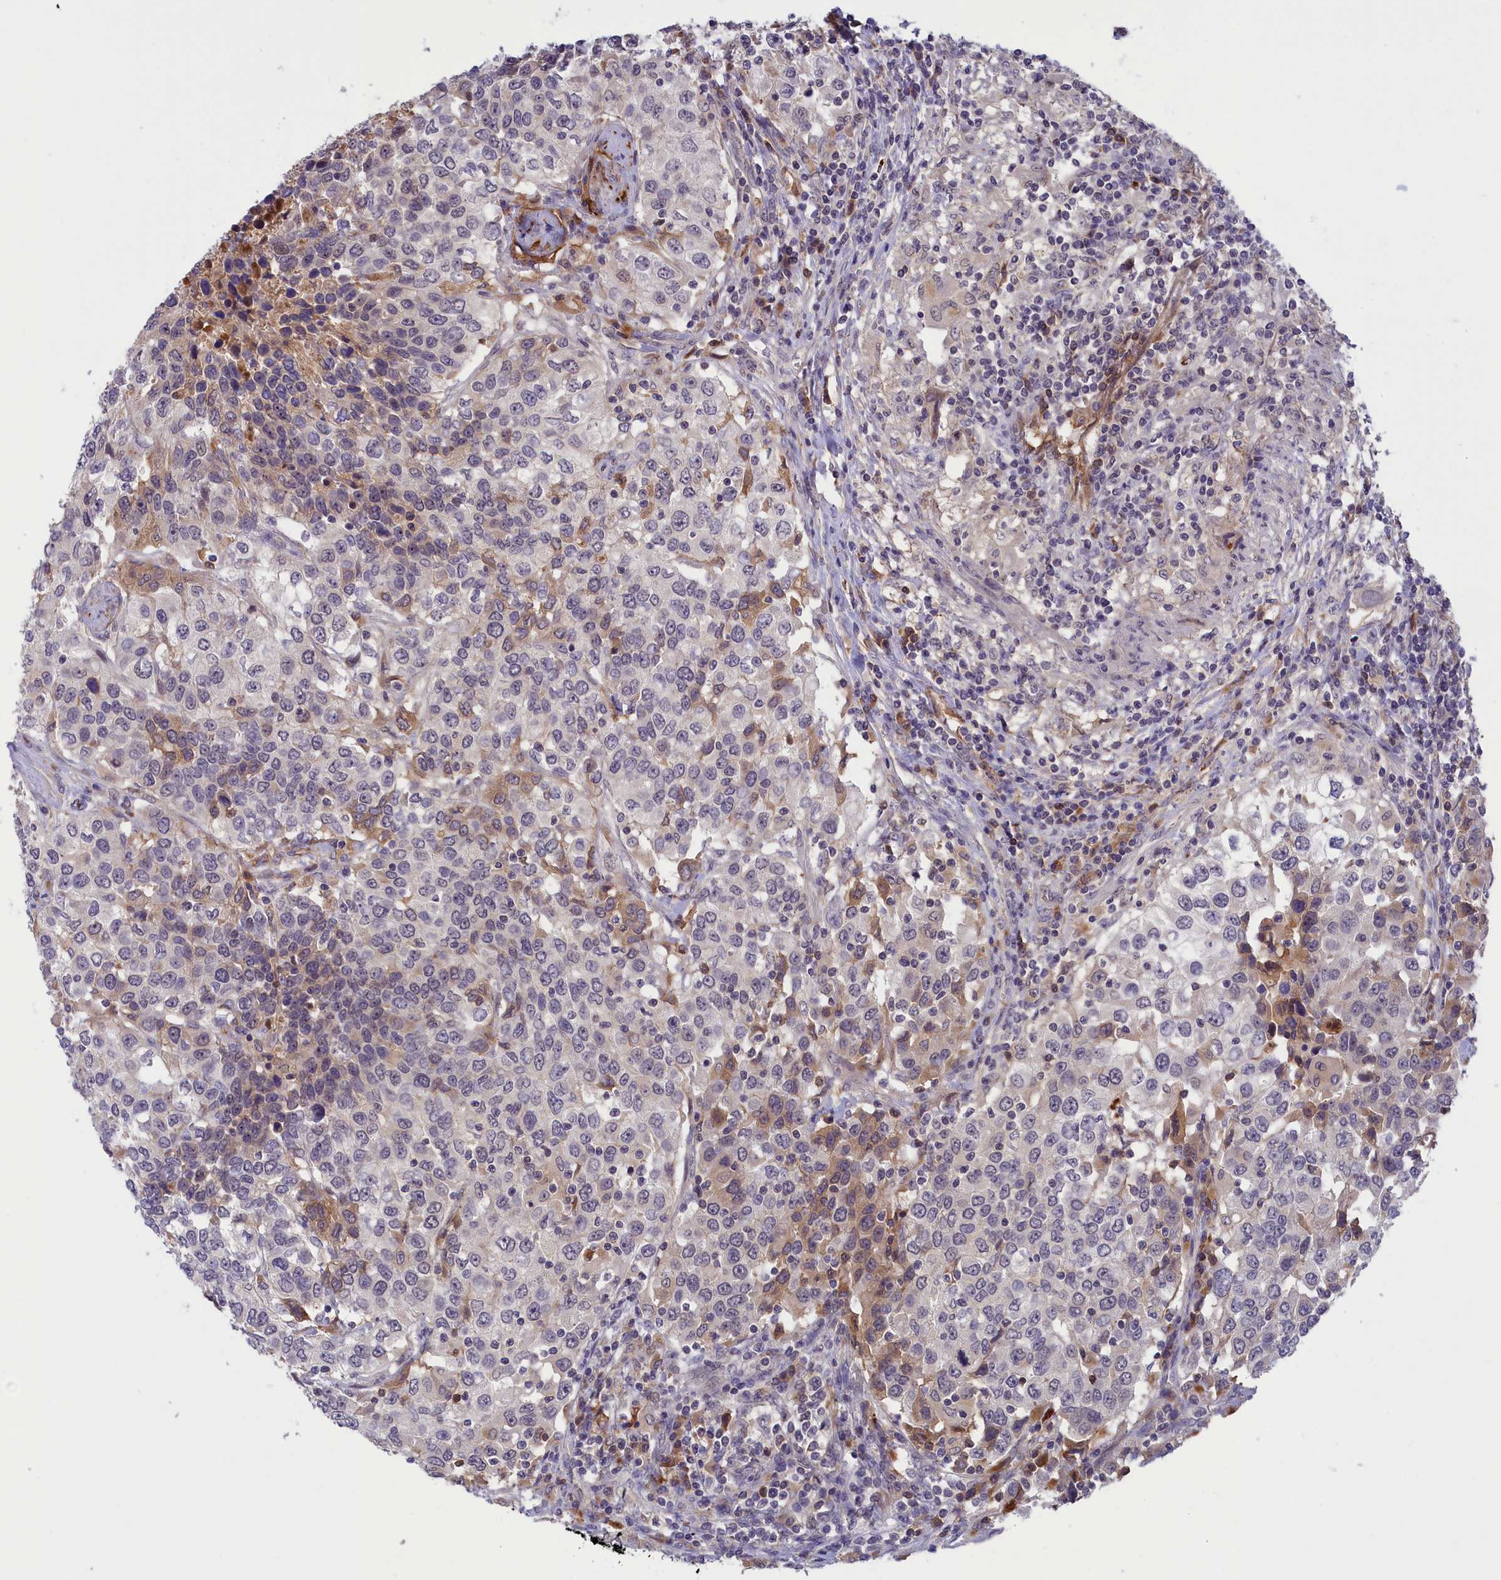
{"staining": {"intensity": "weak", "quantity": "<25%", "location": "cytoplasmic/membranous"}, "tissue": "urothelial cancer", "cell_type": "Tumor cells", "image_type": "cancer", "snomed": [{"axis": "morphology", "description": "Urothelial carcinoma, High grade"}, {"axis": "topography", "description": "Urinary bladder"}], "caption": "Tumor cells are negative for protein expression in human high-grade urothelial carcinoma. Nuclei are stained in blue.", "gene": "STYX", "patient": {"sex": "female", "age": 80}}